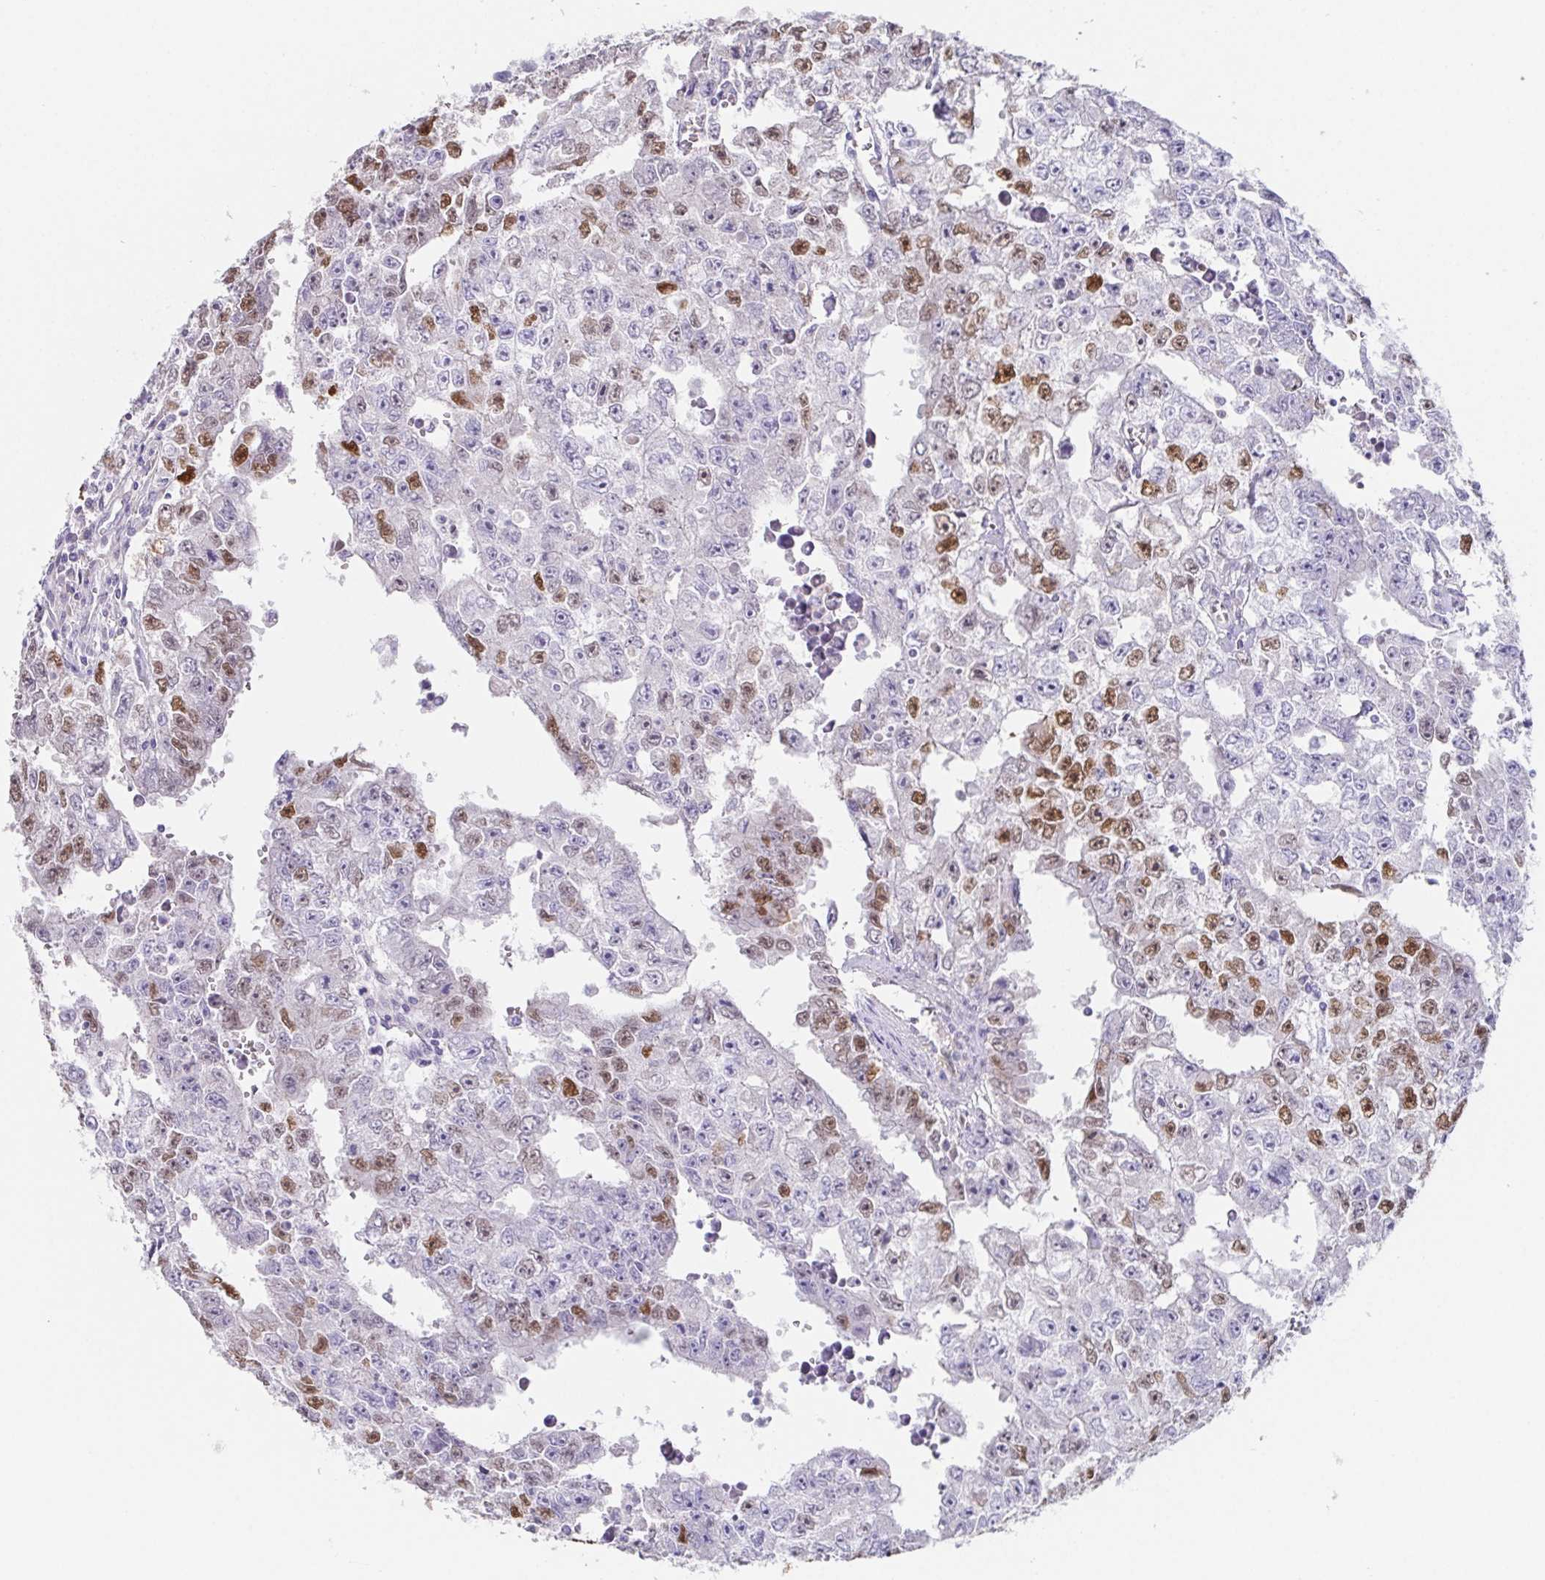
{"staining": {"intensity": "strong", "quantity": "25%-75%", "location": "nuclear"}, "tissue": "testis cancer", "cell_type": "Tumor cells", "image_type": "cancer", "snomed": [{"axis": "morphology", "description": "Carcinoma, Embryonal, NOS"}, {"axis": "morphology", "description": "Teratoma, malignant, NOS"}, {"axis": "topography", "description": "Testis"}], "caption": "This is a histology image of IHC staining of testis cancer (embryonal carcinoma), which shows strong expression in the nuclear of tumor cells.", "gene": "HDGFL1", "patient": {"sex": "male", "age": 24}}